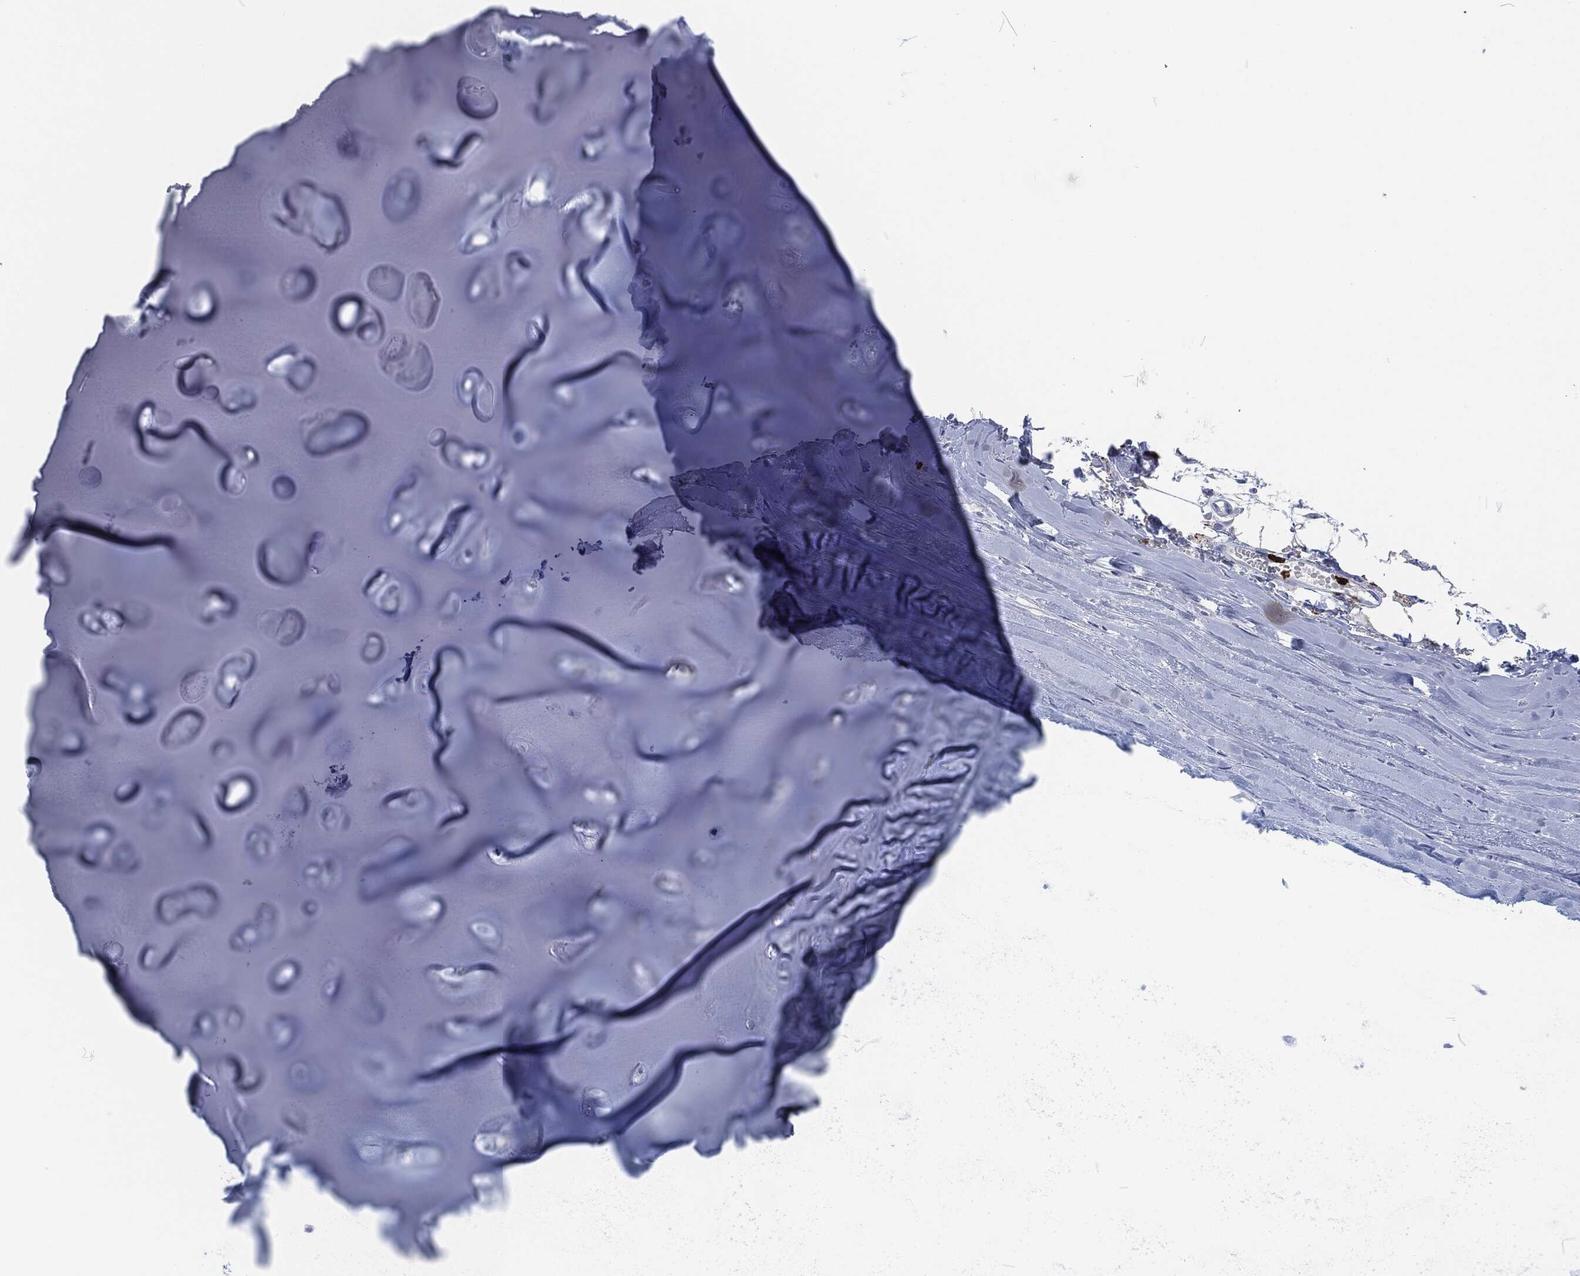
{"staining": {"intensity": "negative", "quantity": "none", "location": "none"}, "tissue": "adipose tissue", "cell_type": "Adipocytes", "image_type": "normal", "snomed": [{"axis": "morphology", "description": "Normal tissue, NOS"}, {"axis": "topography", "description": "Cartilage tissue"}], "caption": "DAB immunohistochemical staining of normal adipose tissue demonstrates no significant expression in adipocytes.", "gene": "MPO", "patient": {"sex": "male", "age": 81}}